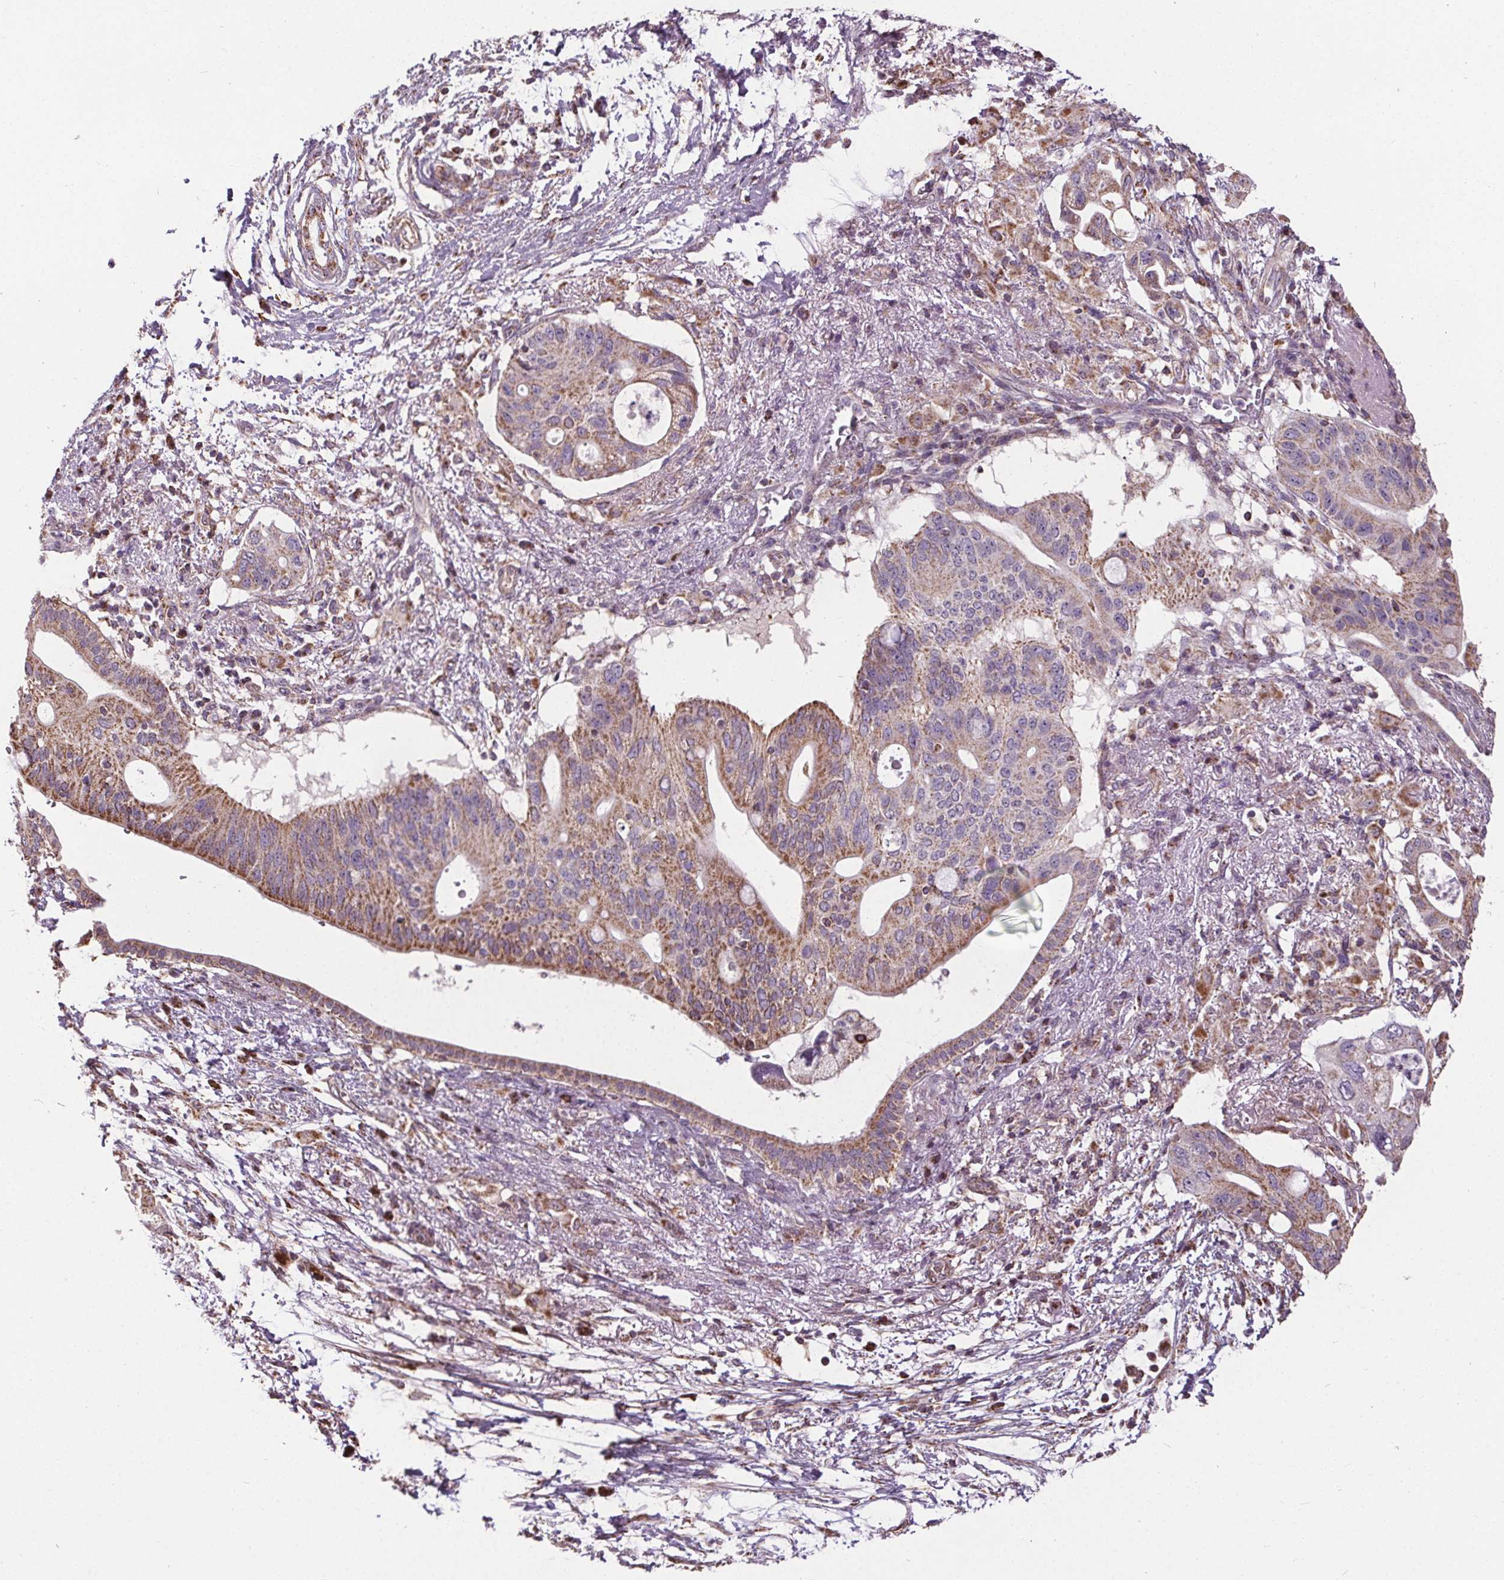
{"staining": {"intensity": "moderate", "quantity": "25%-75%", "location": "cytoplasmic/membranous"}, "tissue": "pancreatic cancer", "cell_type": "Tumor cells", "image_type": "cancer", "snomed": [{"axis": "morphology", "description": "Adenocarcinoma, NOS"}, {"axis": "topography", "description": "Pancreas"}], "caption": "Immunohistochemistry (DAB (3,3'-diaminobenzidine)) staining of human pancreatic adenocarcinoma exhibits moderate cytoplasmic/membranous protein expression in about 25%-75% of tumor cells. (brown staining indicates protein expression, while blue staining denotes nuclei).", "gene": "ZNF548", "patient": {"sex": "female", "age": 72}}